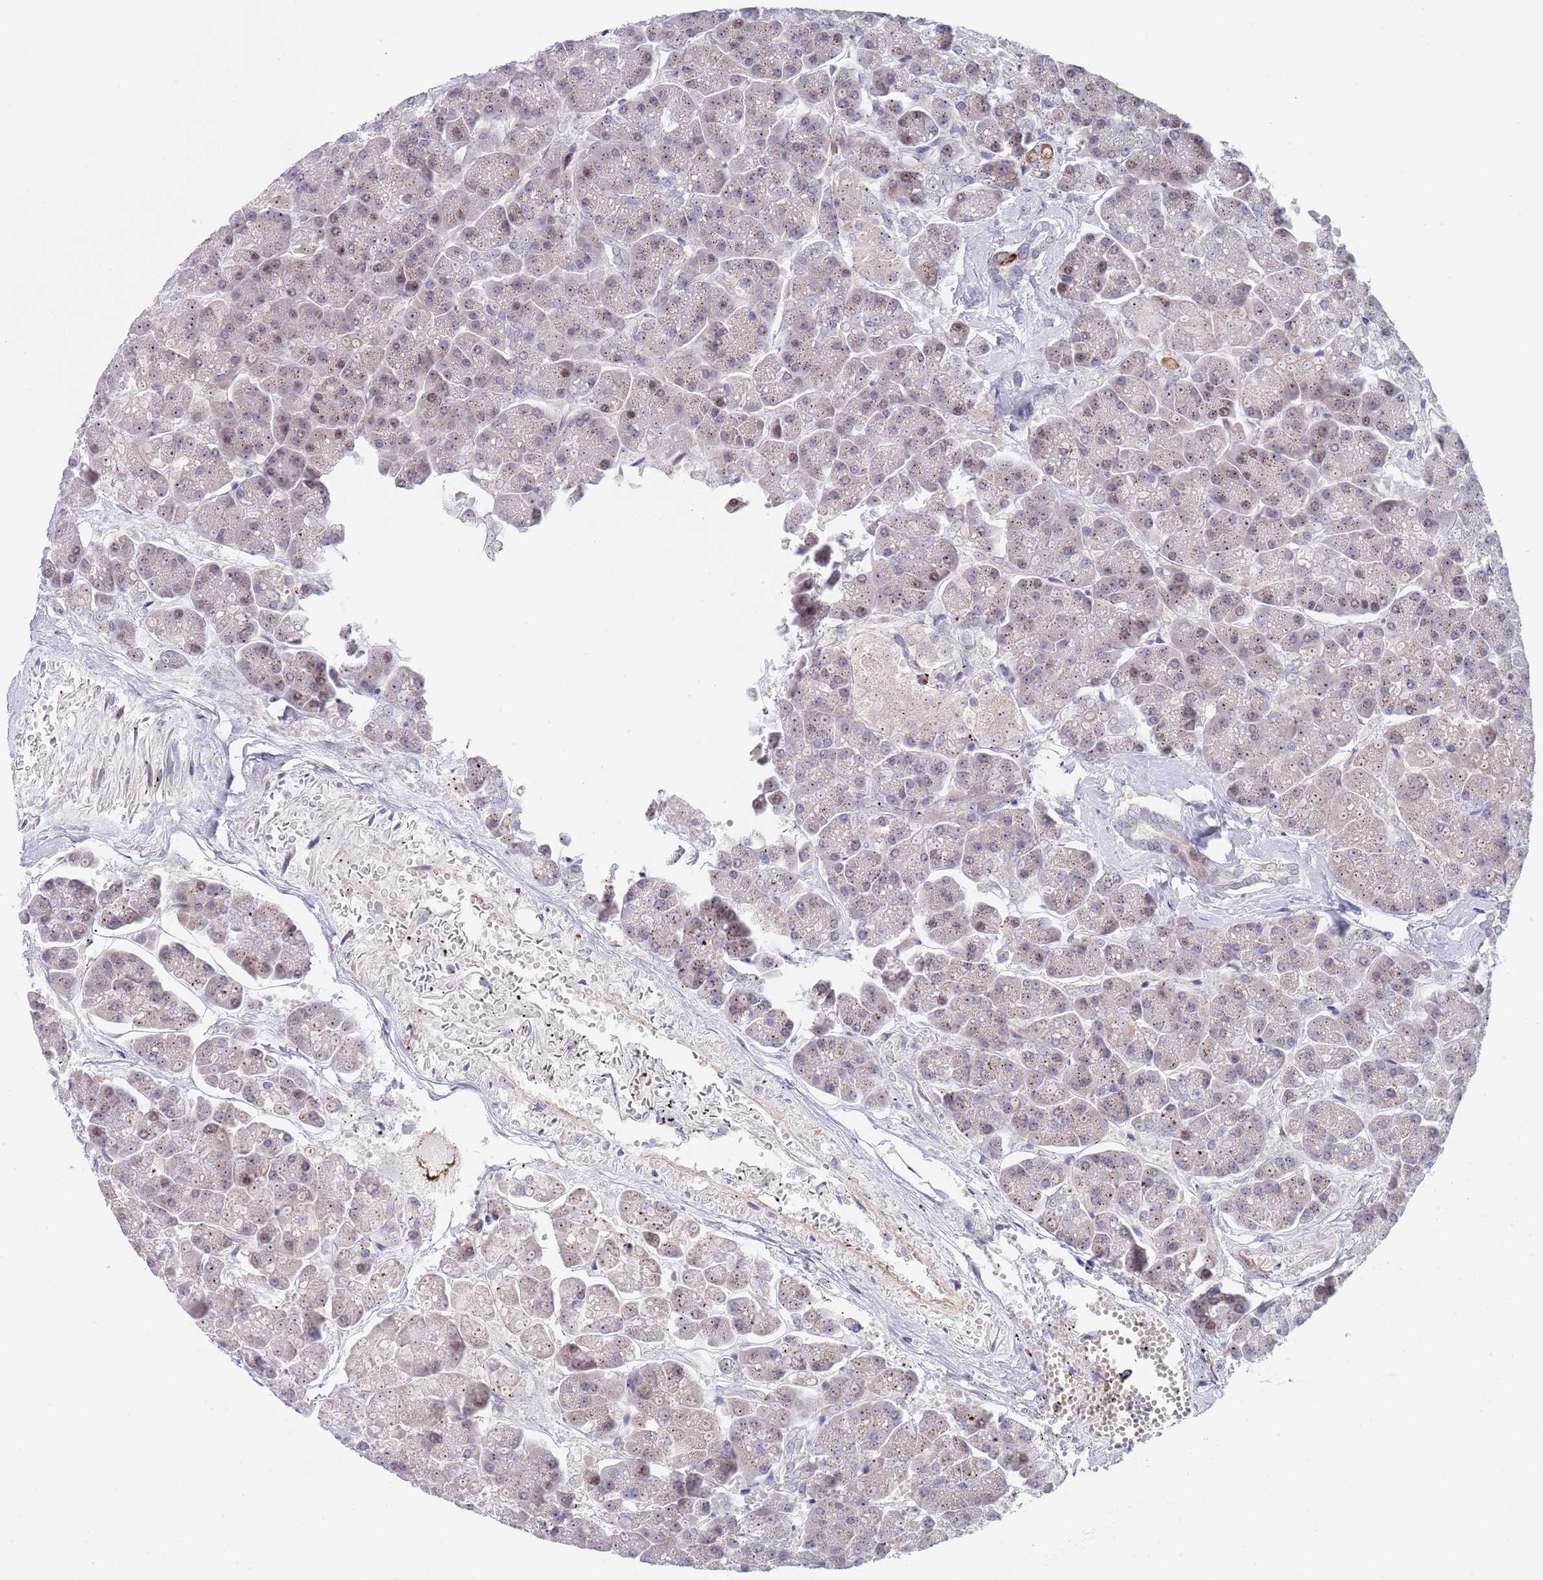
{"staining": {"intensity": "moderate", "quantity": "25%-75%", "location": "cytoplasmic/membranous,nuclear"}, "tissue": "pancreas", "cell_type": "Exocrine glandular cells", "image_type": "normal", "snomed": [{"axis": "morphology", "description": "Normal tissue, NOS"}, {"axis": "topography", "description": "Pancreas"}, {"axis": "topography", "description": "Peripheral nerve tissue"}], "caption": "There is medium levels of moderate cytoplasmic/membranous,nuclear positivity in exocrine glandular cells of benign pancreas, as demonstrated by immunohistochemical staining (brown color).", "gene": "PLCL2", "patient": {"sex": "male", "age": 54}}